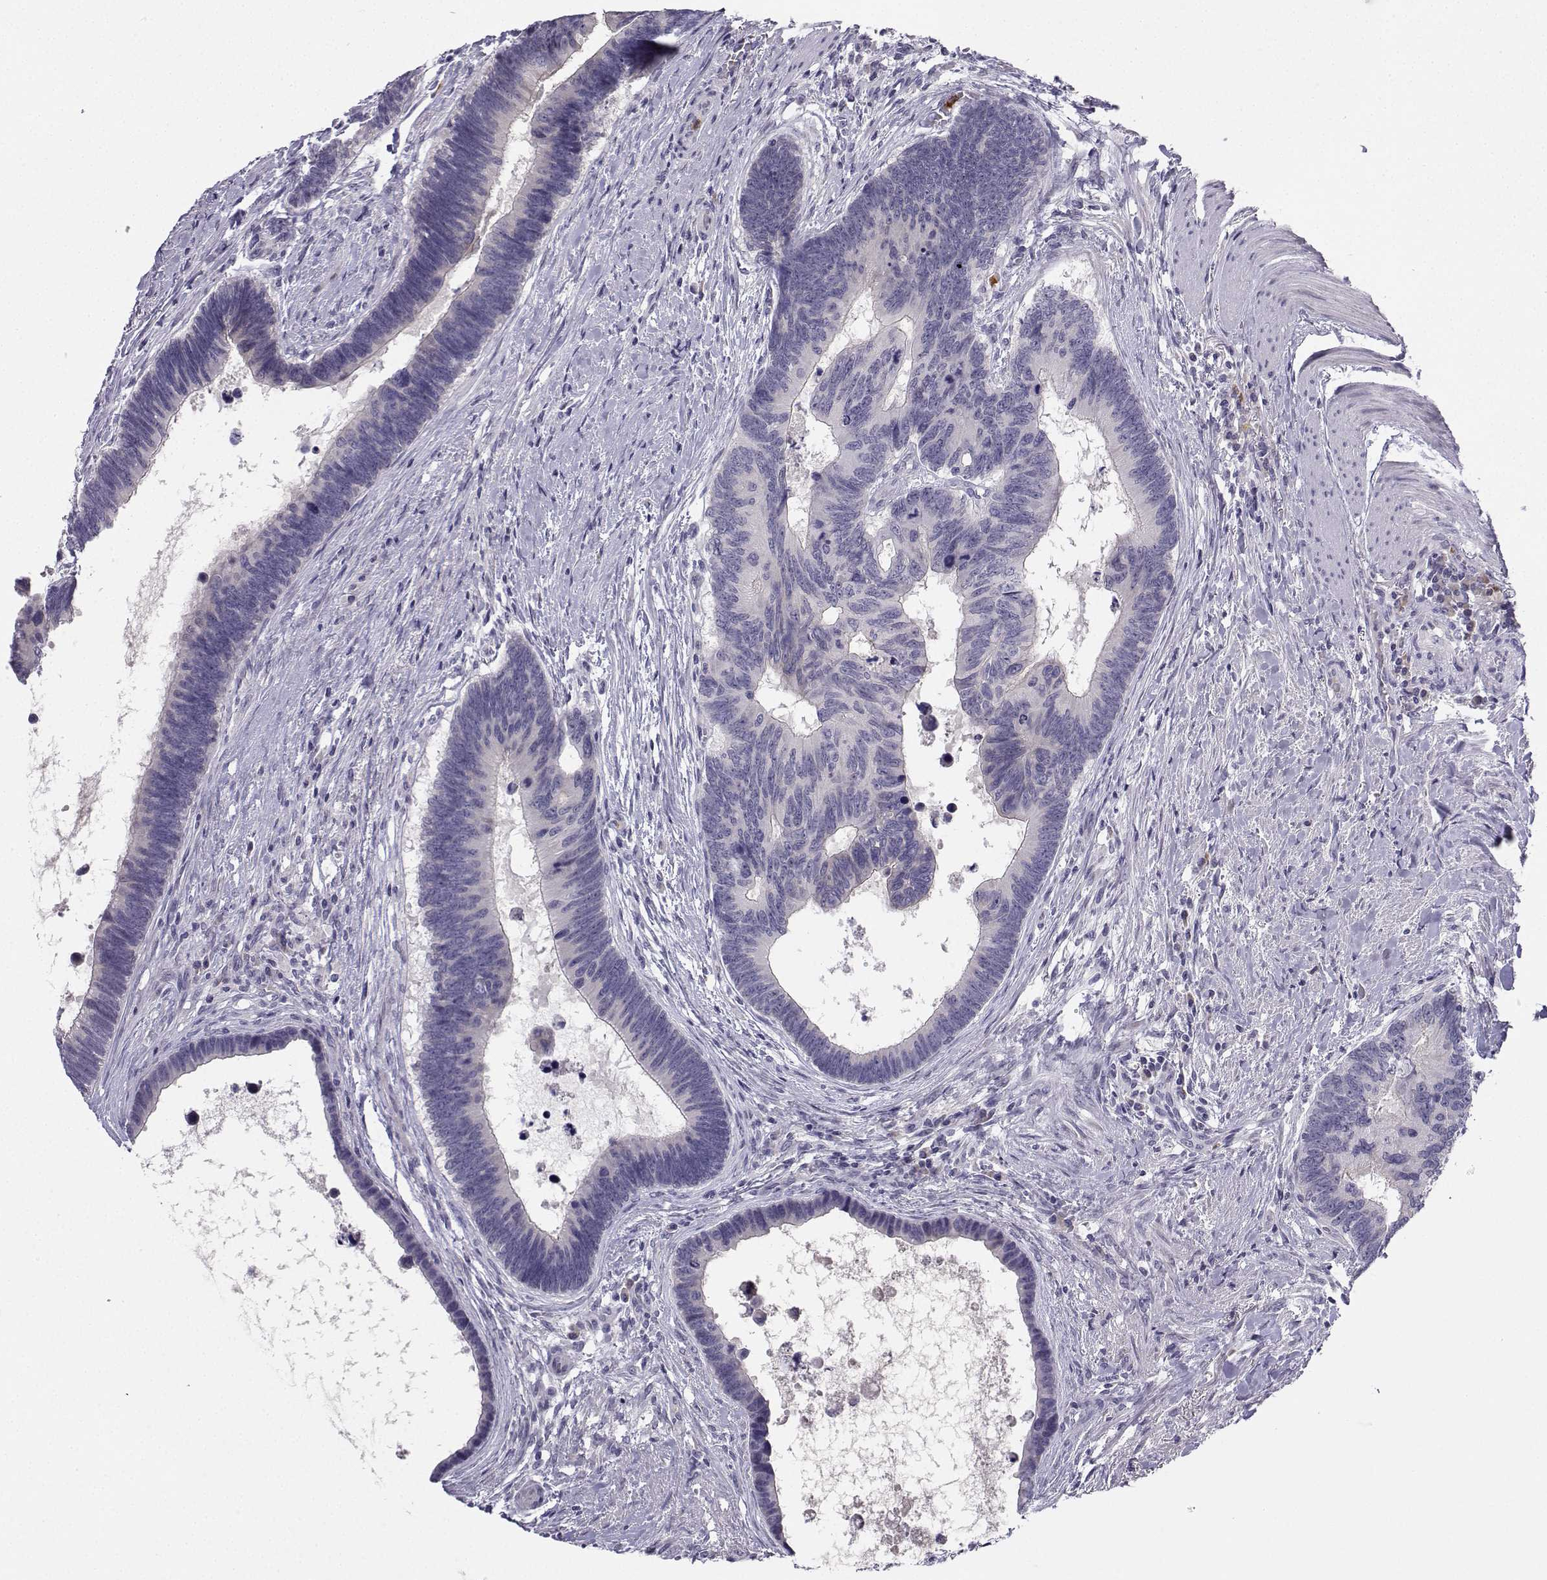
{"staining": {"intensity": "negative", "quantity": "none", "location": "none"}, "tissue": "colorectal cancer", "cell_type": "Tumor cells", "image_type": "cancer", "snomed": [{"axis": "morphology", "description": "Adenocarcinoma, NOS"}, {"axis": "topography", "description": "Colon"}], "caption": "Tumor cells are negative for brown protein staining in colorectal cancer (adenocarcinoma).", "gene": "CALY", "patient": {"sex": "female", "age": 77}}